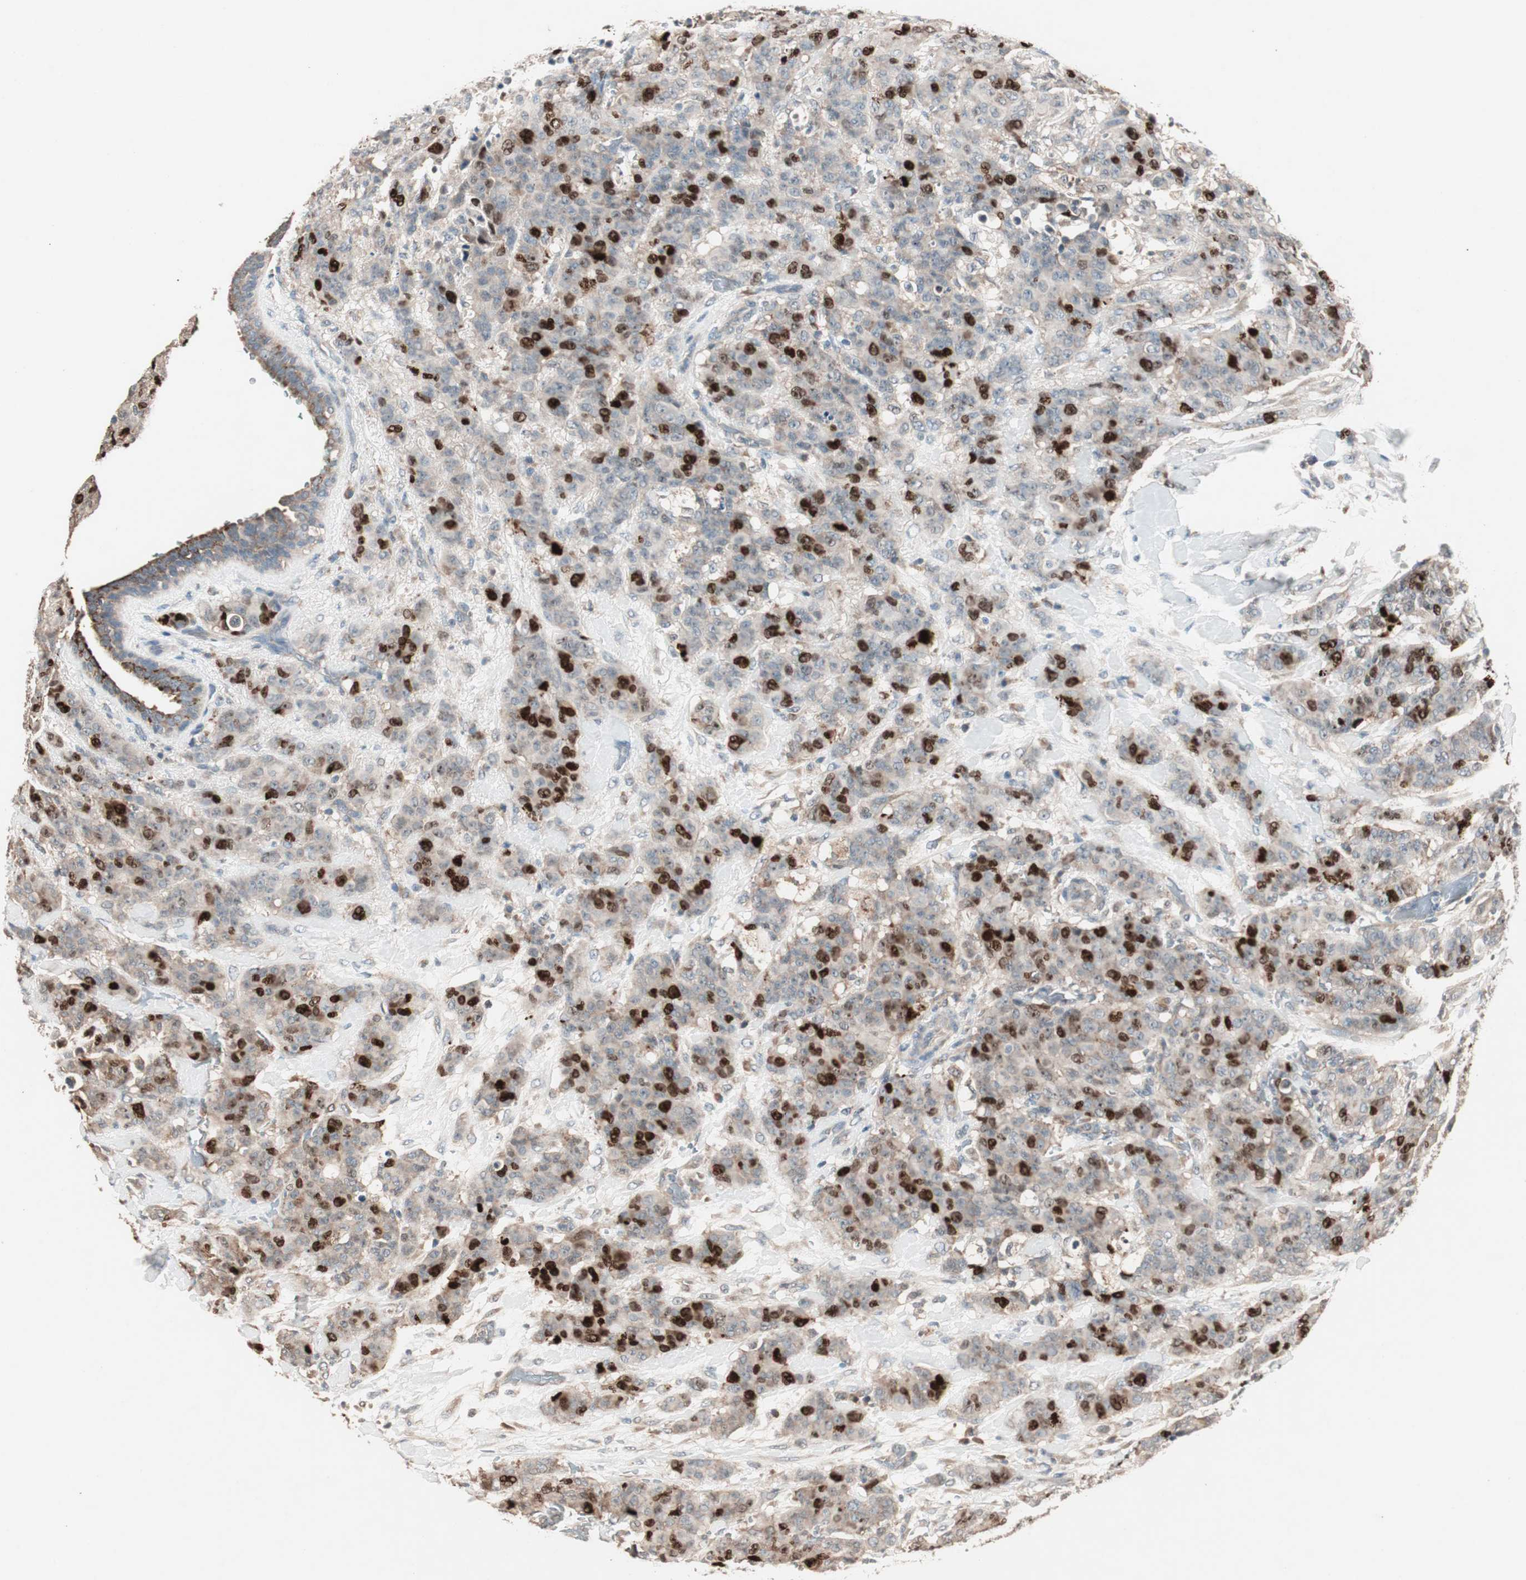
{"staining": {"intensity": "strong", "quantity": "<25%", "location": "cytoplasmic/membranous"}, "tissue": "breast cancer", "cell_type": "Tumor cells", "image_type": "cancer", "snomed": [{"axis": "morphology", "description": "Duct carcinoma"}, {"axis": "topography", "description": "Breast"}], "caption": "Immunohistochemical staining of infiltrating ductal carcinoma (breast) exhibits strong cytoplasmic/membranous protein positivity in about <25% of tumor cells. (brown staining indicates protein expression, while blue staining denotes nuclei).", "gene": "NFRKB", "patient": {"sex": "female", "age": 40}}